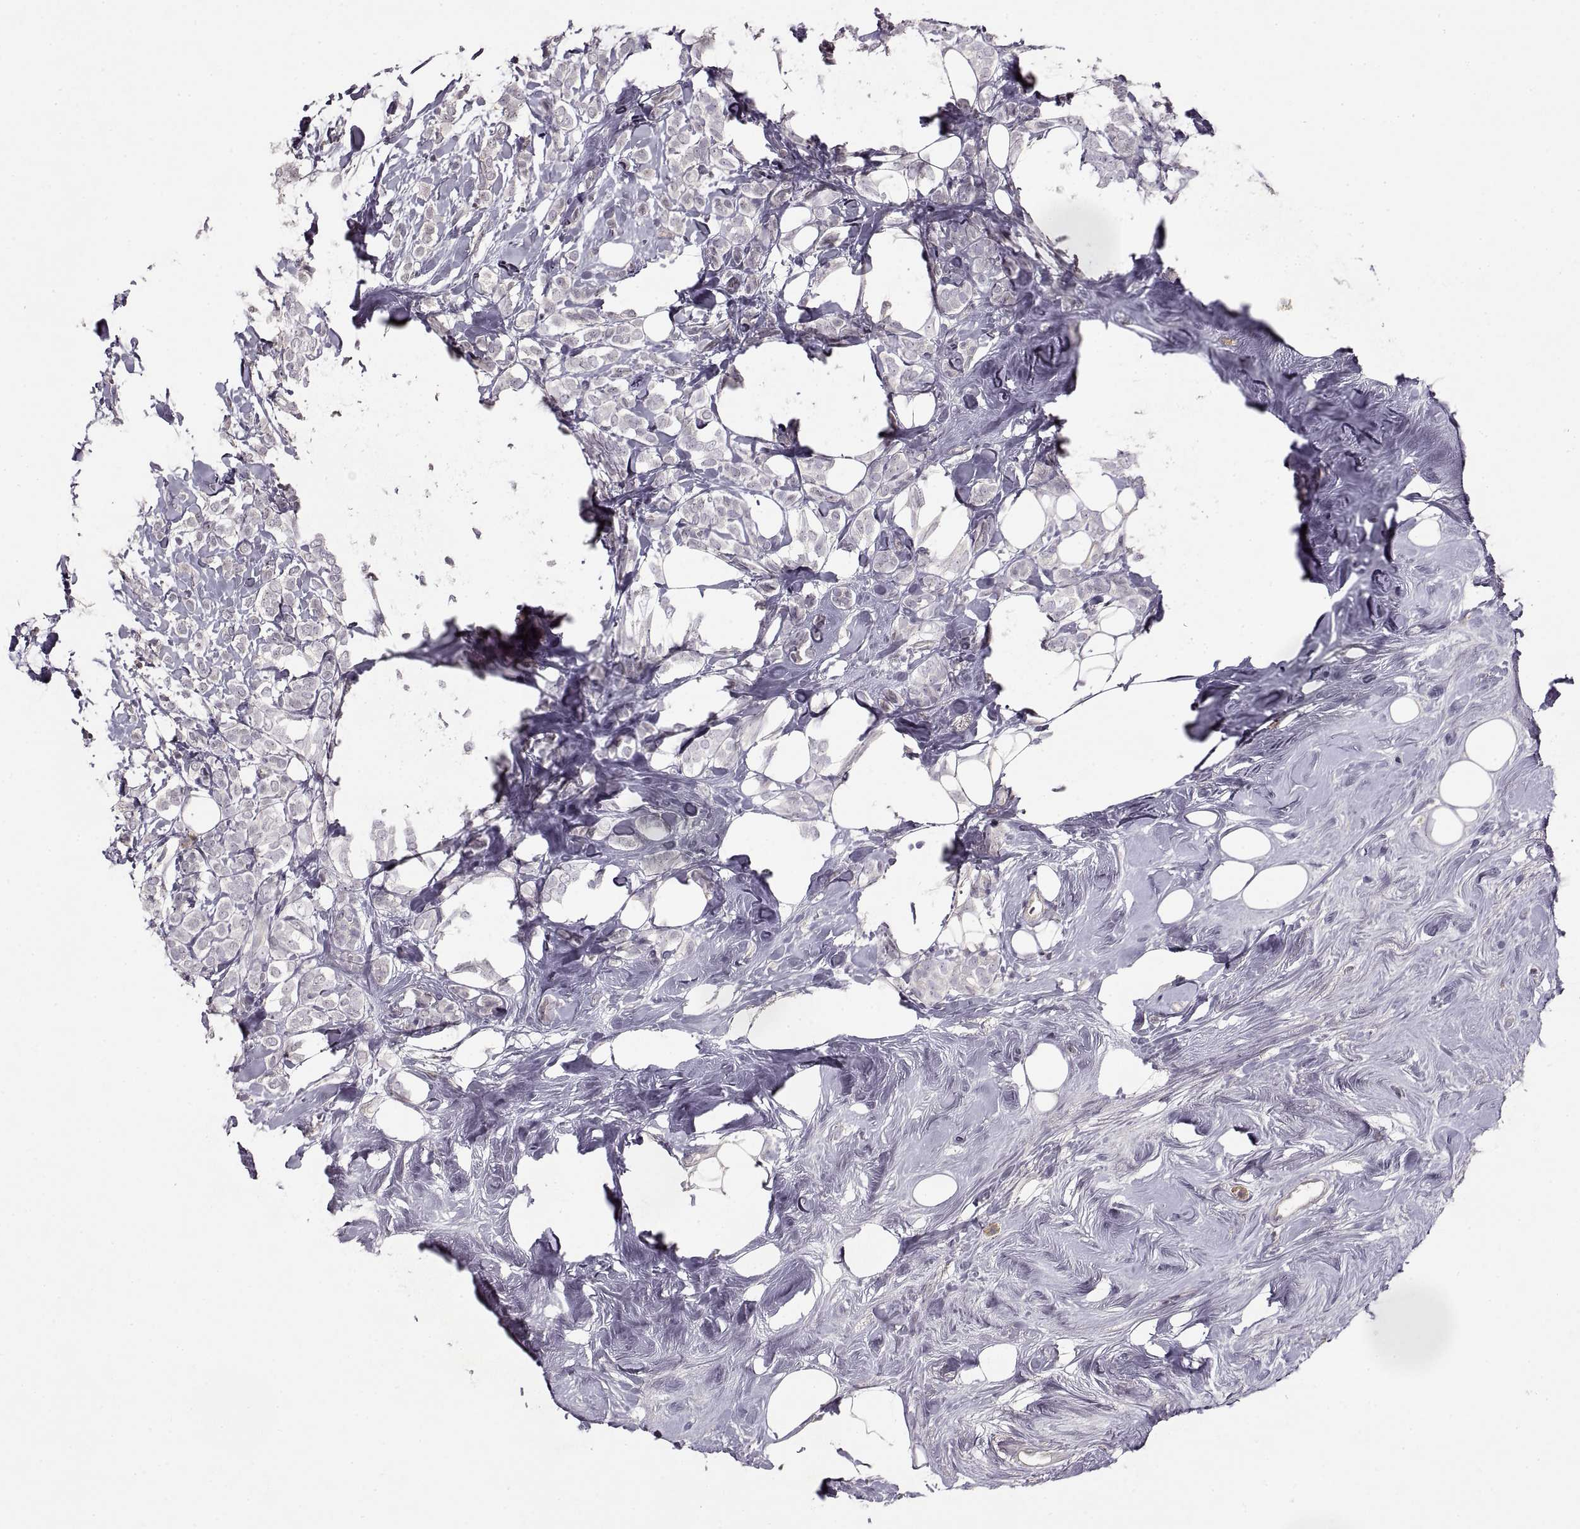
{"staining": {"intensity": "negative", "quantity": "none", "location": "none"}, "tissue": "breast cancer", "cell_type": "Tumor cells", "image_type": "cancer", "snomed": [{"axis": "morphology", "description": "Lobular carcinoma"}, {"axis": "topography", "description": "Breast"}], "caption": "The histopathology image reveals no significant expression in tumor cells of breast cancer. (DAB (3,3'-diaminobenzidine) immunohistochemistry (IHC) with hematoxylin counter stain).", "gene": "ADAM11", "patient": {"sex": "female", "age": 49}}